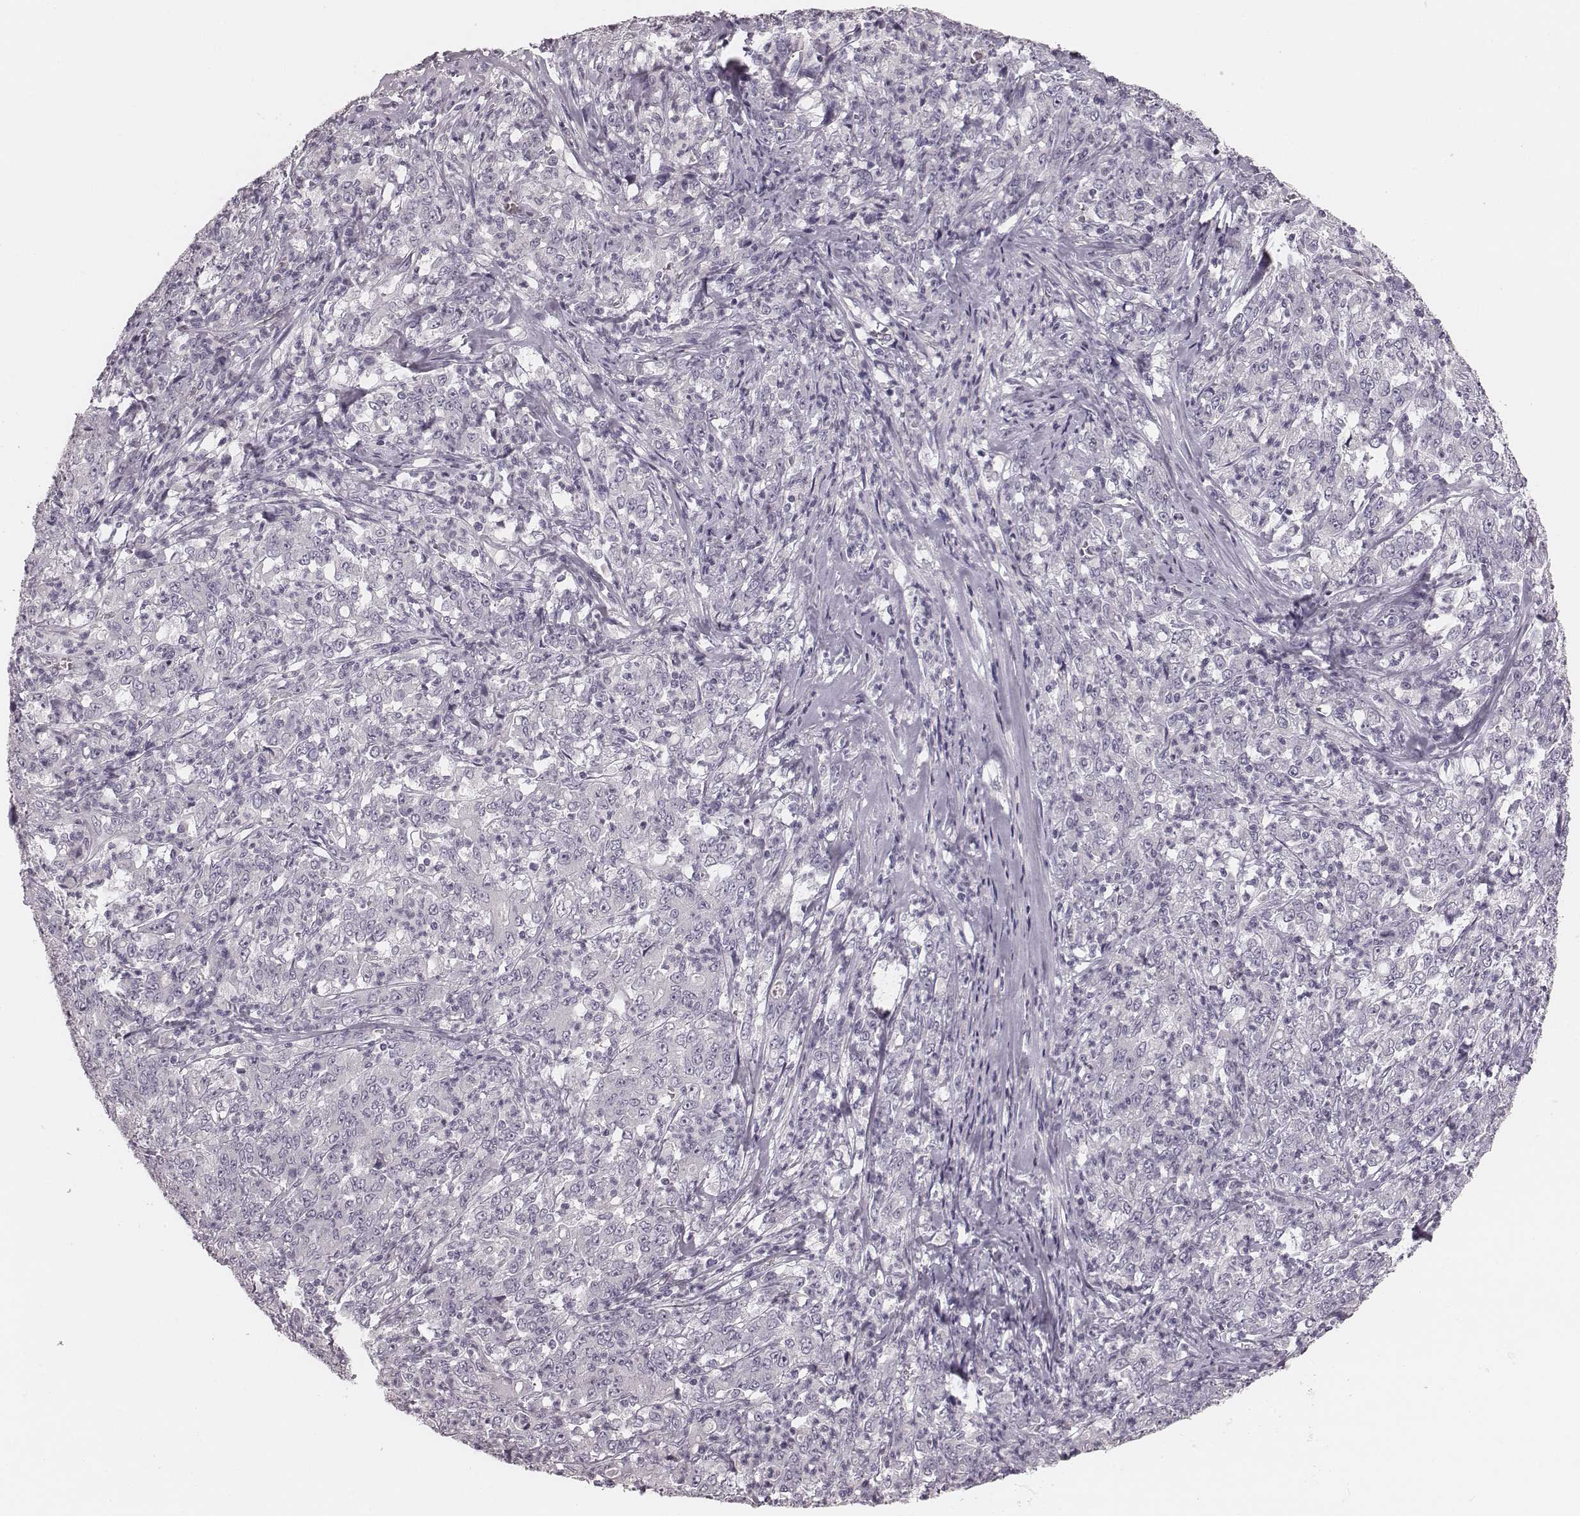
{"staining": {"intensity": "negative", "quantity": "none", "location": "none"}, "tissue": "stomach cancer", "cell_type": "Tumor cells", "image_type": "cancer", "snomed": [{"axis": "morphology", "description": "Adenocarcinoma, NOS"}, {"axis": "topography", "description": "Stomach, lower"}], "caption": "This histopathology image is of stomach cancer (adenocarcinoma) stained with IHC to label a protein in brown with the nuclei are counter-stained blue. There is no positivity in tumor cells.", "gene": "SPA17", "patient": {"sex": "female", "age": 71}}